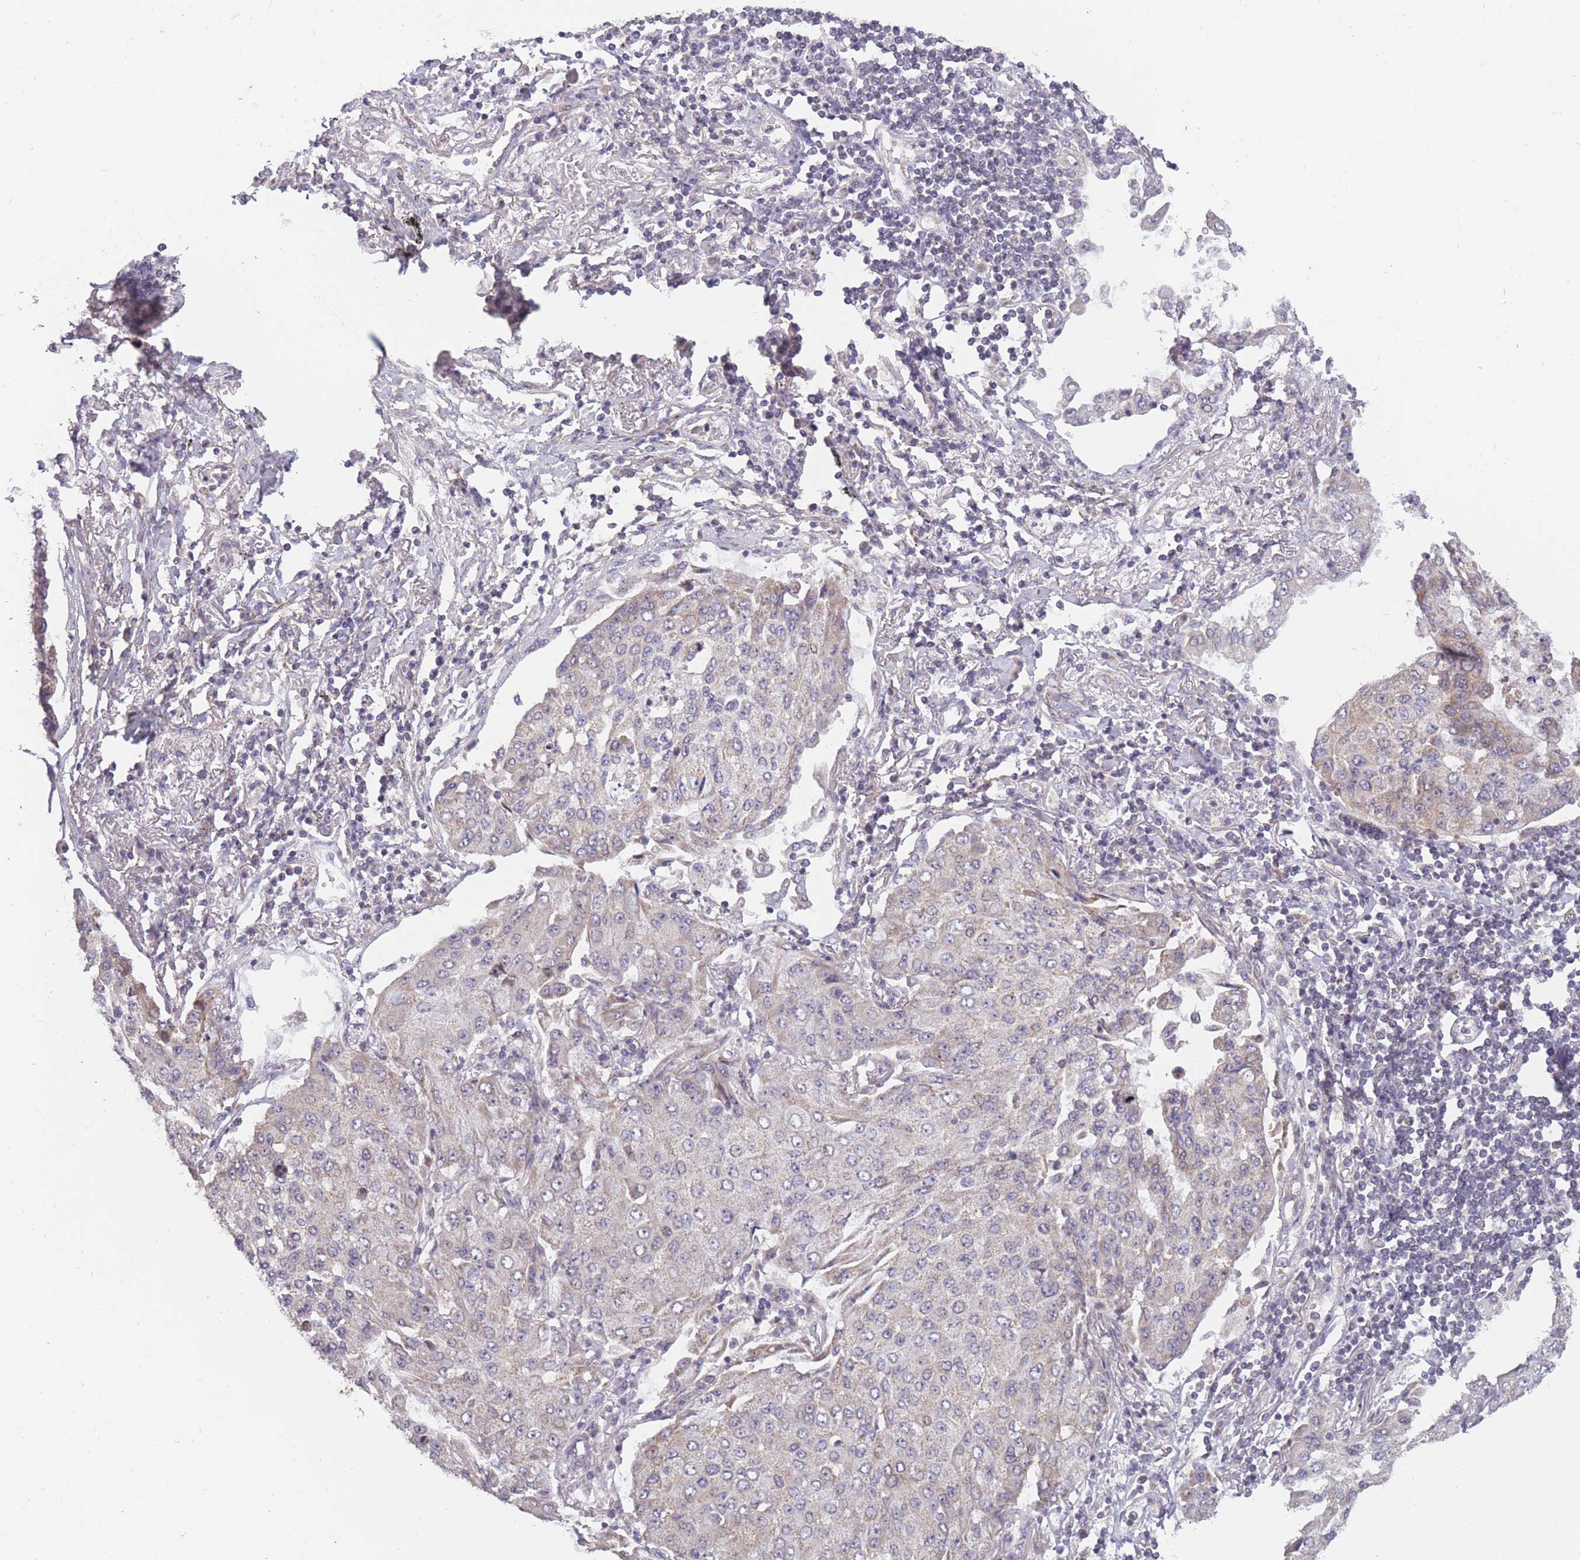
{"staining": {"intensity": "weak", "quantity": ">75%", "location": "cytoplasmic/membranous"}, "tissue": "lung cancer", "cell_type": "Tumor cells", "image_type": "cancer", "snomed": [{"axis": "morphology", "description": "Squamous cell carcinoma, NOS"}, {"axis": "topography", "description": "Lung"}], "caption": "Human lung cancer stained with a brown dye shows weak cytoplasmic/membranous positive positivity in about >75% of tumor cells.", "gene": "MRPS18C", "patient": {"sex": "male", "age": 74}}